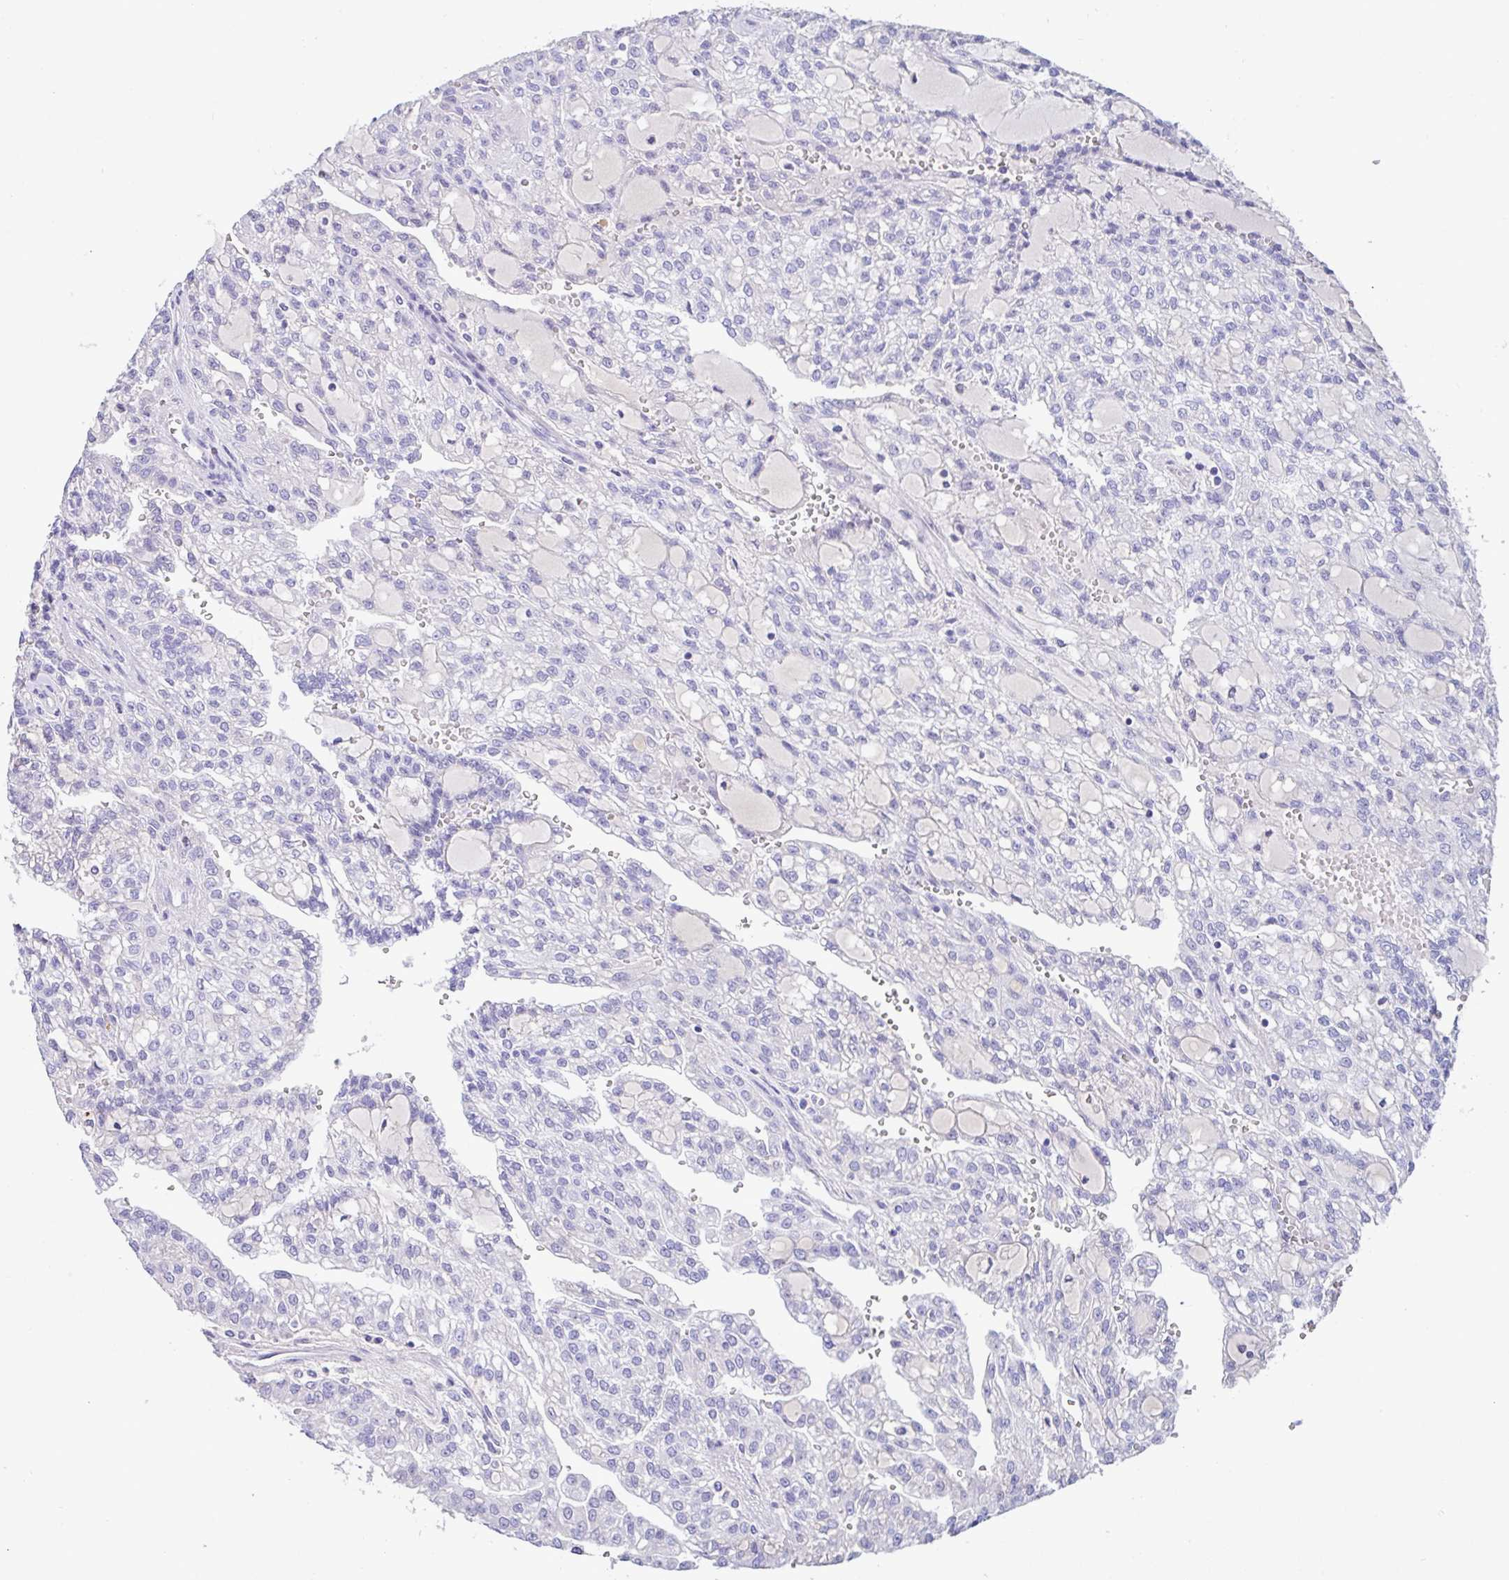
{"staining": {"intensity": "negative", "quantity": "none", "location": "none"}, "tissue": "renal cancer", "cell_type": "Tumor cells", "image_type": "cancer", "snomed": [{"axis": "morphology", "description": "Adenocarcinoma, NOS"}, {"axis": "topography", "description": "Kidney"}], "caption": "The micrograph reveals no staining of tumor cells in adenocarcinoma (renal).", "gene": "FBXL20", "patient": {"sex": "male", "age": 63}}